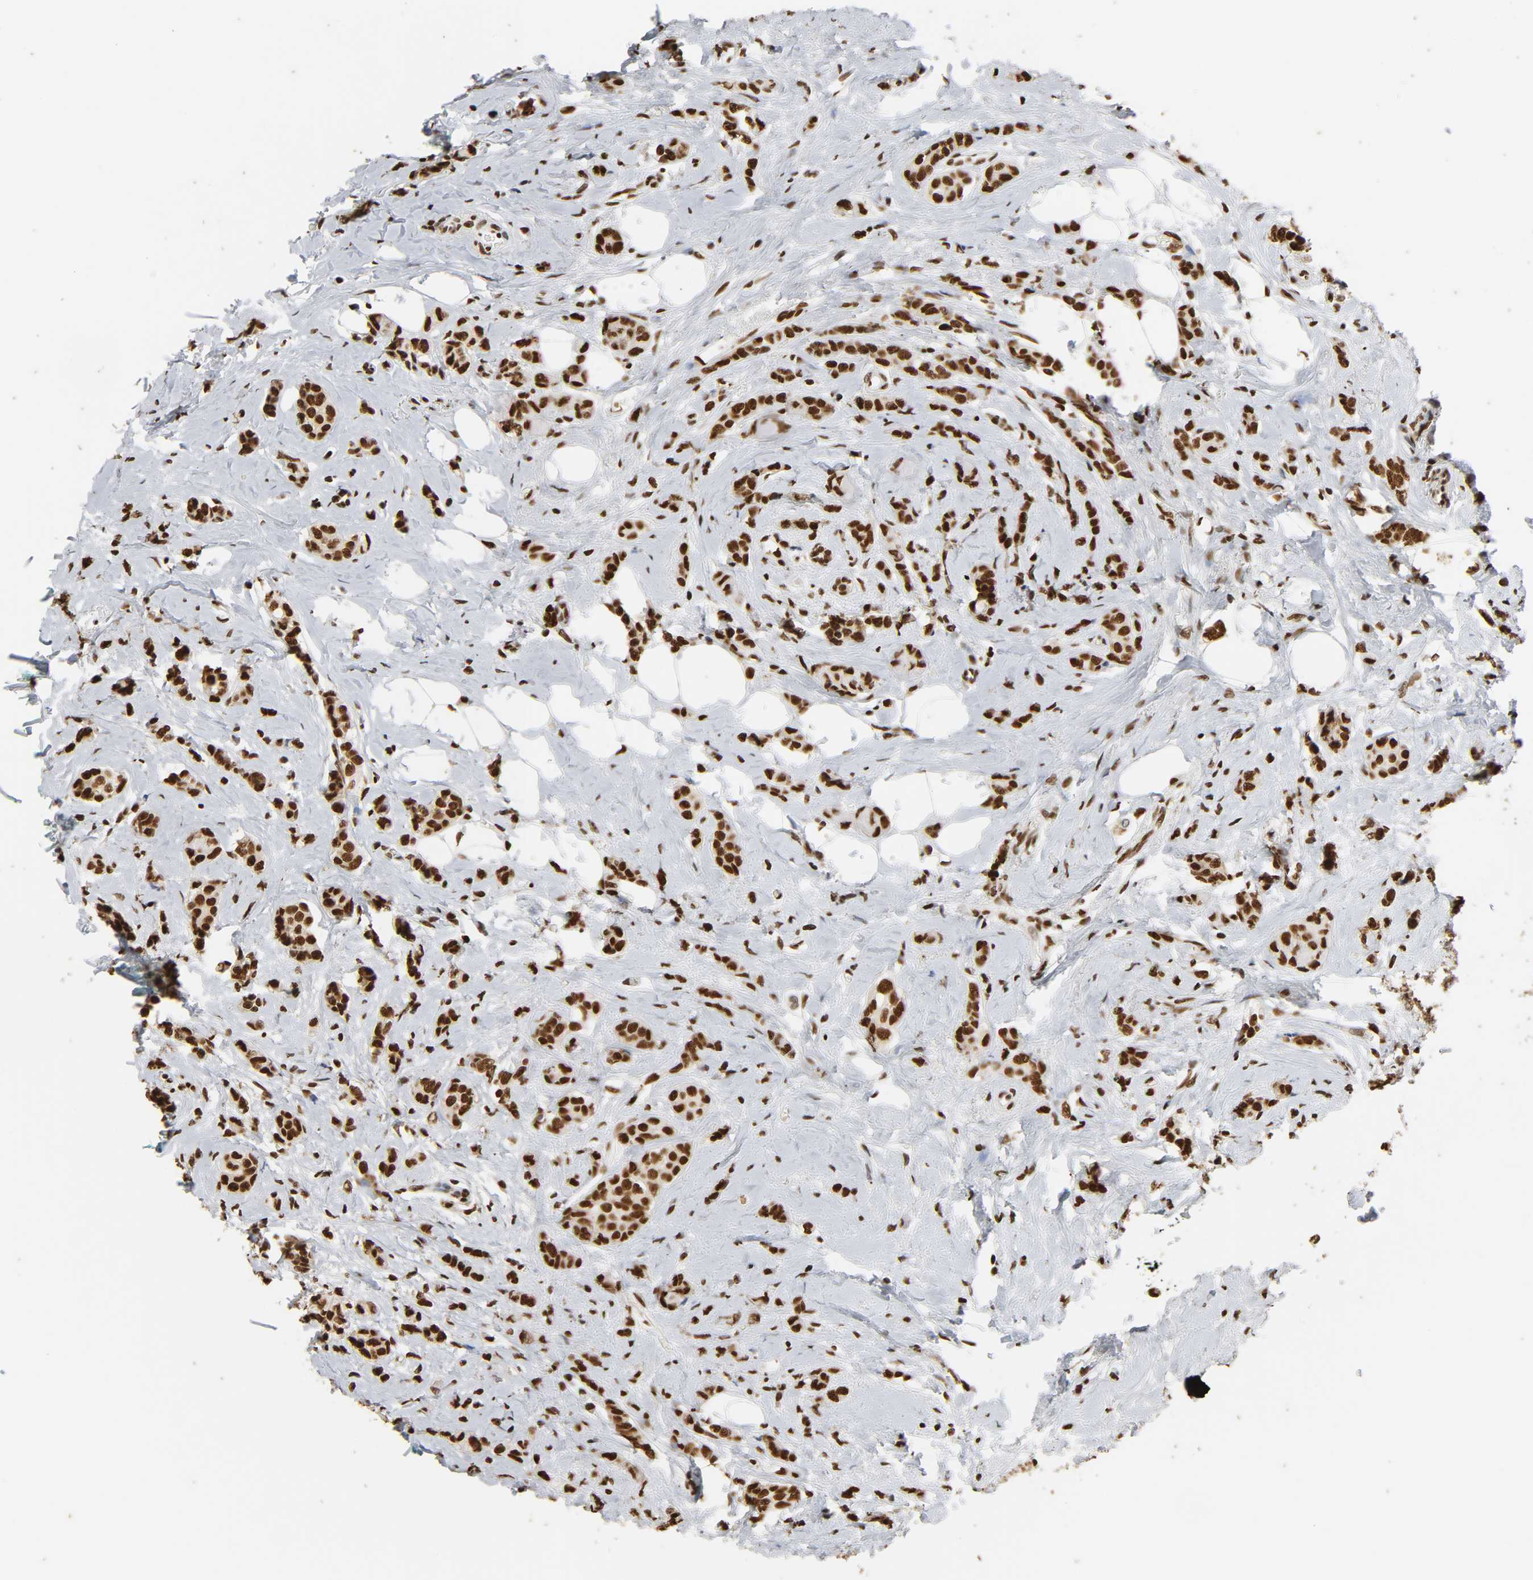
{"staining": {"intensity": "strong", "quantity": ">75%", "location": "nuclear"}, "tissue": "breast cancer", "cell_type": "Tumor cells", "image_type": "cancer", "snomed": [{"axis": "morphology", "description": "Lobular carcinoma"}, {"axis": "topography", "description": "Breast"}], "caption": "Immunohistochemistry (DAB (3,3'-diaminobenzidine)) staining of human lobular carcinoma (breast) reveals strong nuclear protein staining in about >75% of tumor cells. (Brightfield microscopy of DAB IHC at high magnification).", "gene": "HNRNPC", "patient": {"sex": "female", "age": 60}}